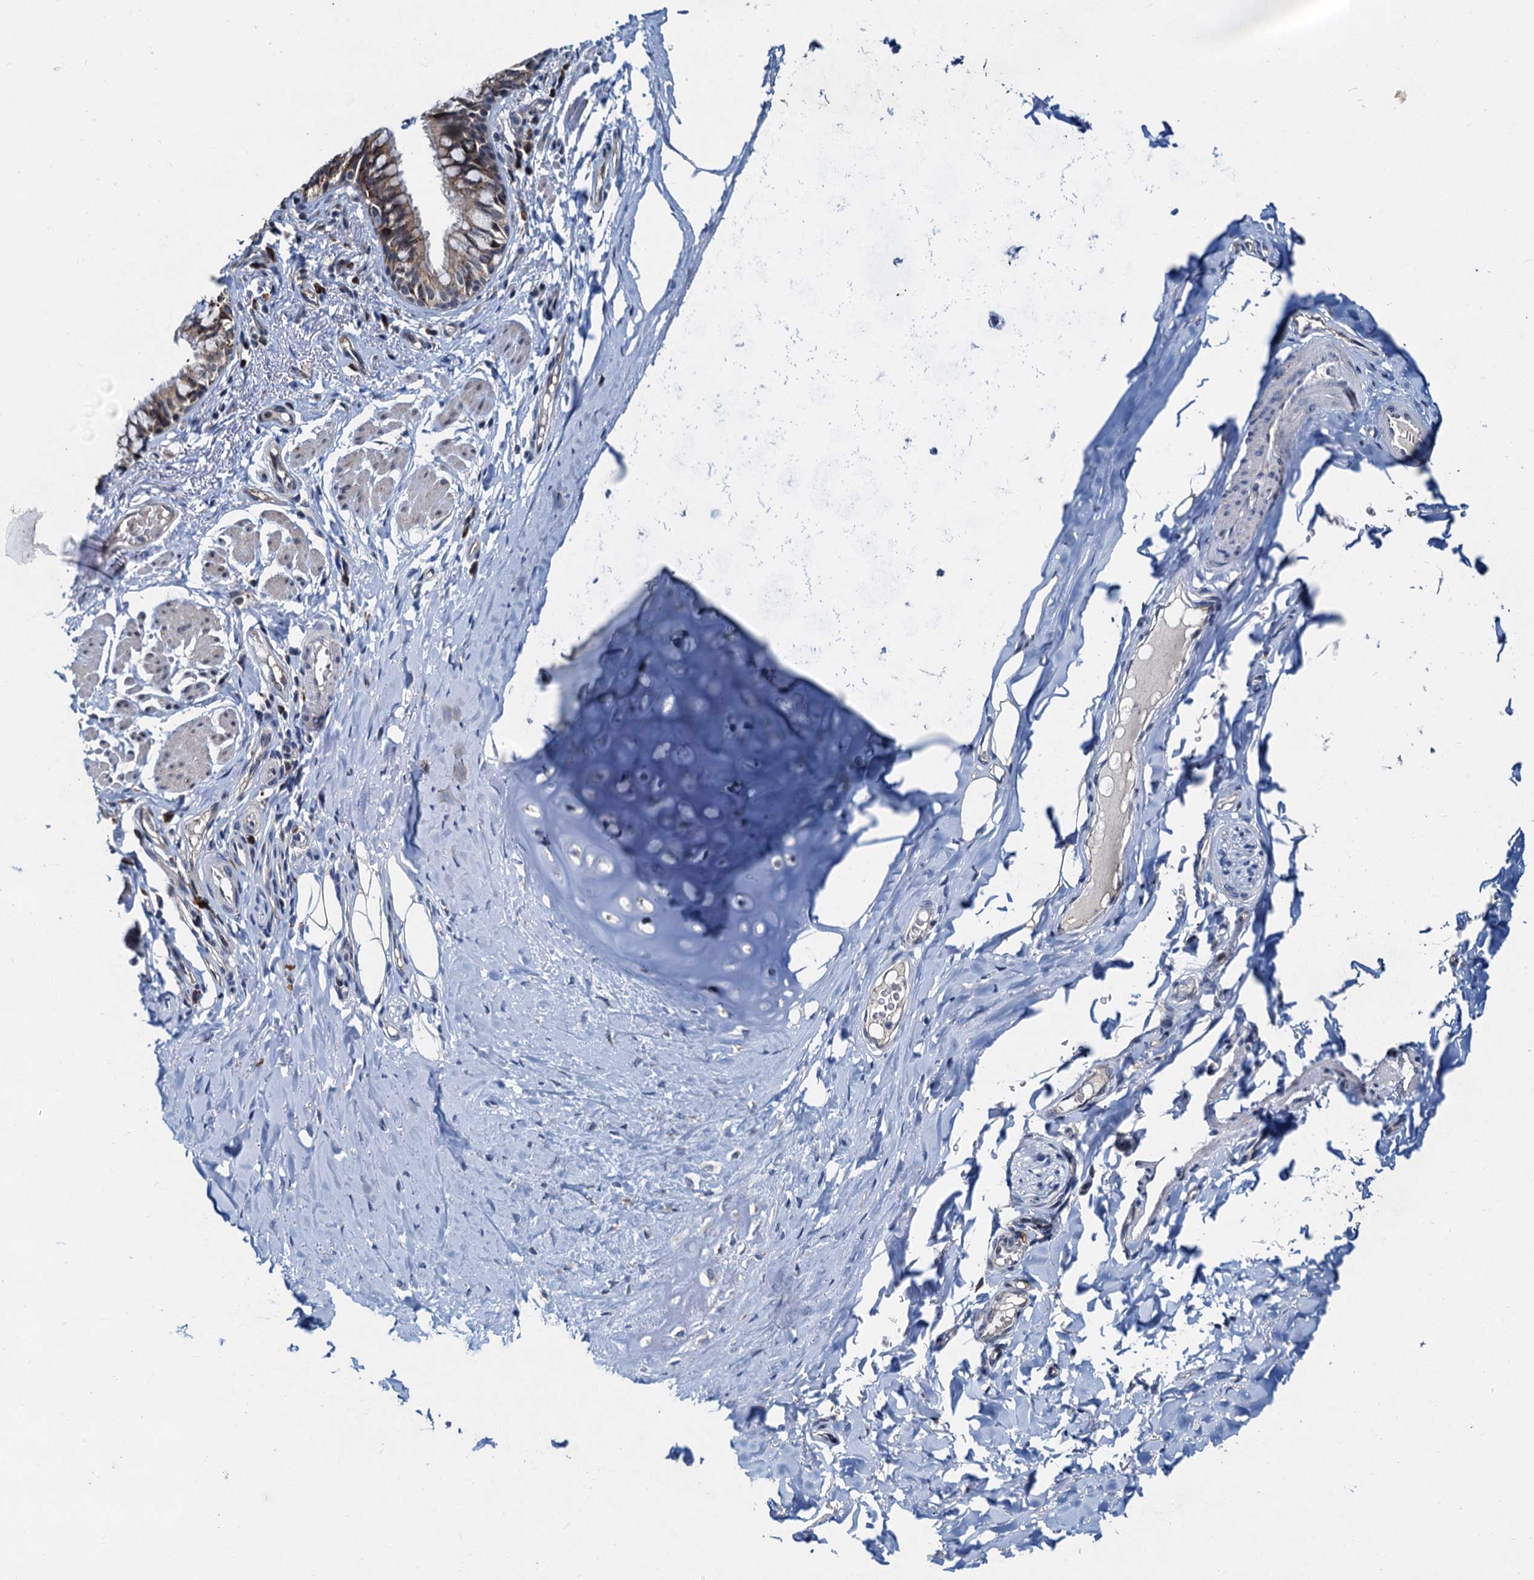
{"staining": {"intensity": "moderate", "quantity": ">75%", "location": "cytoplasmic/membranous"}, "tissue": "bronchus", "cell_type": "Respiratory epithelial cells", "image_type": "normal", "snomed": [{"axis": "morphology", "description": "Normal tissue, NOS"}, {"axis": "topography", "description": "Cartilage tissue"}, {"axis": "topography", "description": "Bronchus"}], "caption": "Immunohistochemical staining of normal bronchus displays >75% levels of moderate cytoplasmic/membranous protein expression in about >75% of respiratory epithelial cells. (Stains: DAB (3,3'-diaminobenzidine) in brown, nuclei in blue, Microscopy: brightfield microscopy at high magnification).", "gene": "DNAJC21", "patient": {"sex": "female", "age": 36}}